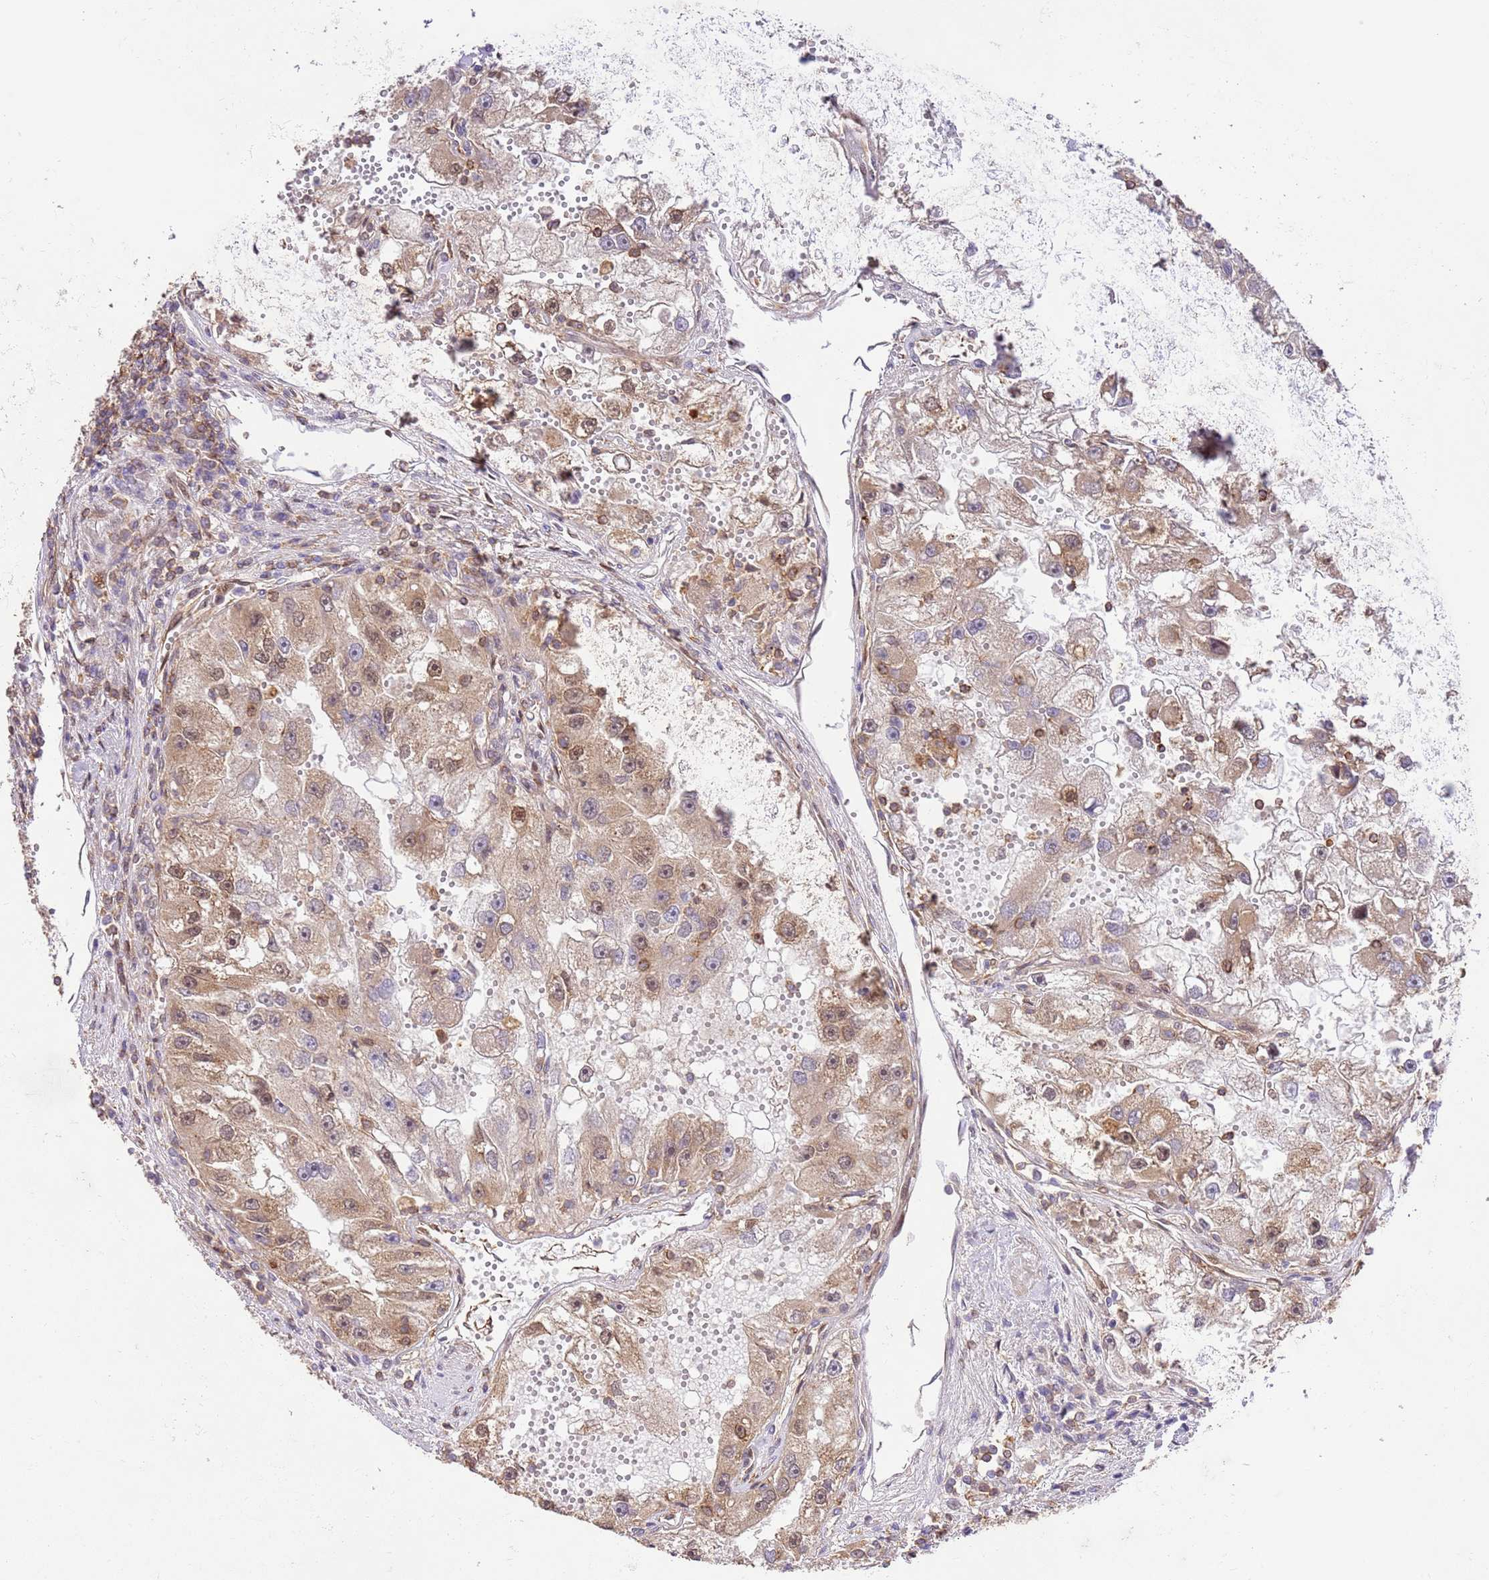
{"staining": {"intensity": "weak", "quantity": ">75%", "location": "cytoplasmic/membranous,nuclear"}, "tissue": "renal cancer", "cell_type": "Tumor cells", "image_type": "cancer", "snomed": [{"axis": "morphology", "description": "Adenocarcinoma, NOS"}, {"axis": "topography", "description": "Kidney"}], "caption": "Adenocarcinoma (renal) tissue displays weak cytoplasmic/membranous and nuclear positivity in about >75% of tumor cells", "gene": "KATNAL2", "patient": {"sex": "male", "age": 63}}